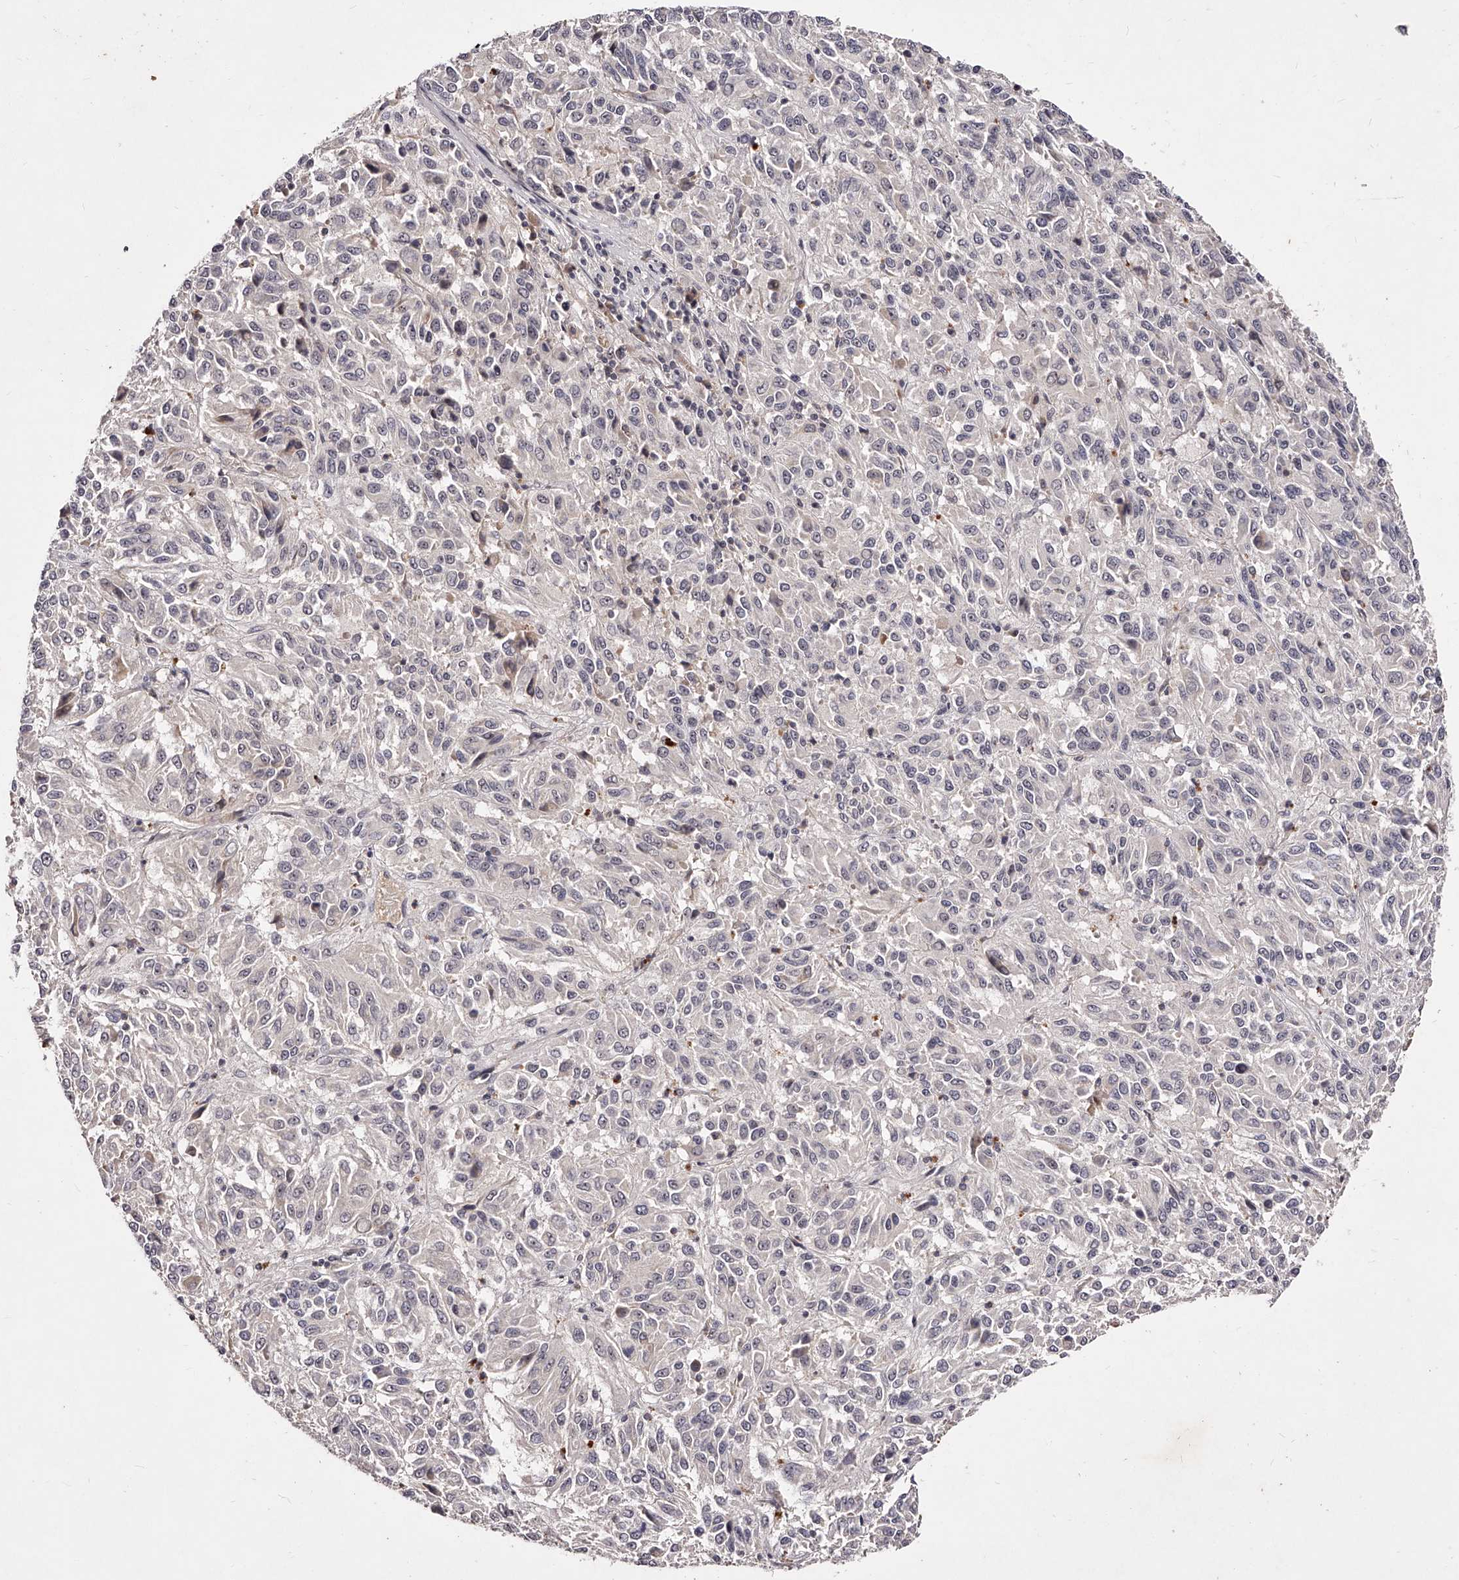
{"staining": {"intensity": "negative", "quantity": "none", "location": "none"}, "tissue": "melanoma", "cell_type": "Tumor cells", "image_type": "cancer", "snomed": [{"axis": "morphology", "description": "Malignant melanoma, Metastatic site"}, {"axis": "topography", "description": "Lung"}], "caption": "Immunohistochemical staining of malignant melanoma (metastatic site) exhibits no significant expression in tumor cells. (Stains: DAB IHC with hematoxylin counter stain, Microscopy: brightfield microscopy at high magnification).", "gene": "PHACTR1", "patient": {"sex": "male", "age": 64}}